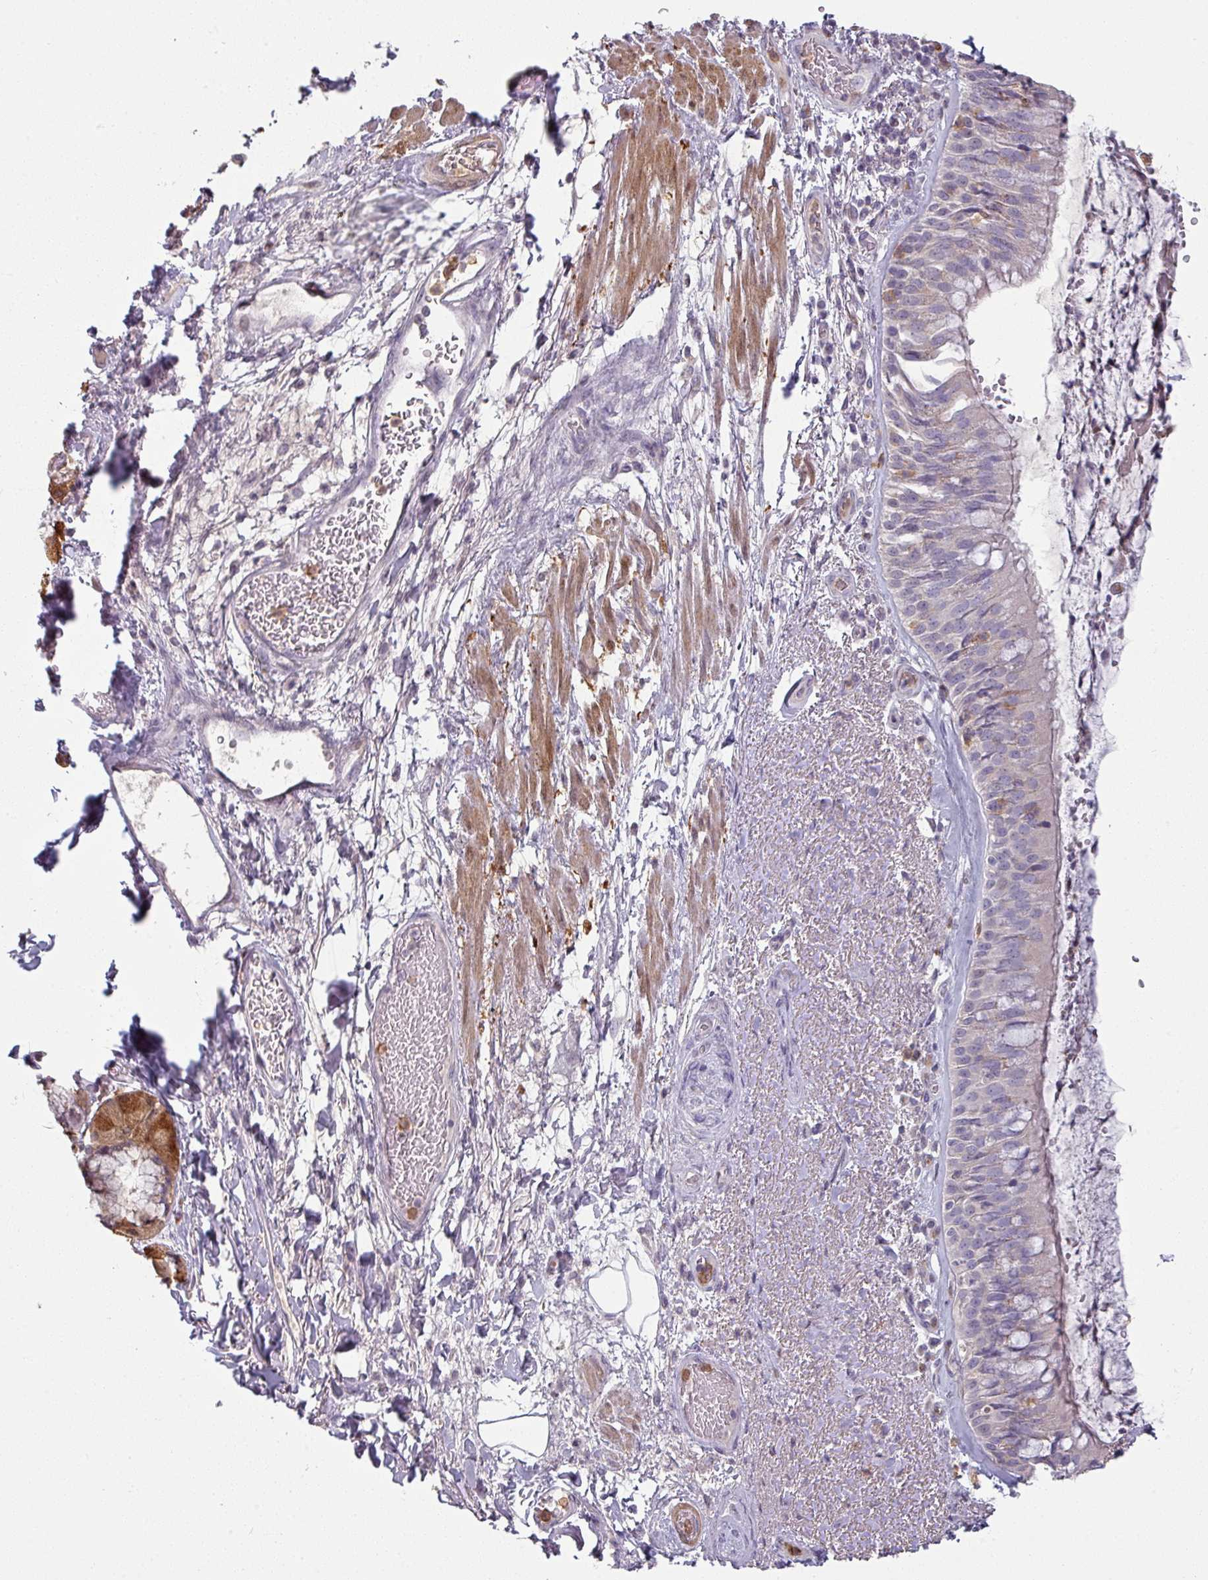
{"staining": {"intensity": "weak", "quantity": "<25%", "location": "cytoplasmic/membranous"}, "tissue": "bronchus", "cell_type": "Respiratory epithelial cells", "image_type": "normal", "snomed": [{"axis": "morphology", "description": "Normal tissue, NOS"}, {"axis": "topography", "description": "Cartilage tissue"}, {"axis": "topography", "description": "Bronchus"}], "caption": "High magnification brightfield microscopy of unremarkable bronchus stained with DAB (brown) and counterstained with hematoxylin (blue): respiratory epithelial cells show no significant staining. (DAB IHC with hematoxylin counter stain).", "gene": "MAGEC3", "patient": {"sex": "male", "age": 63}}